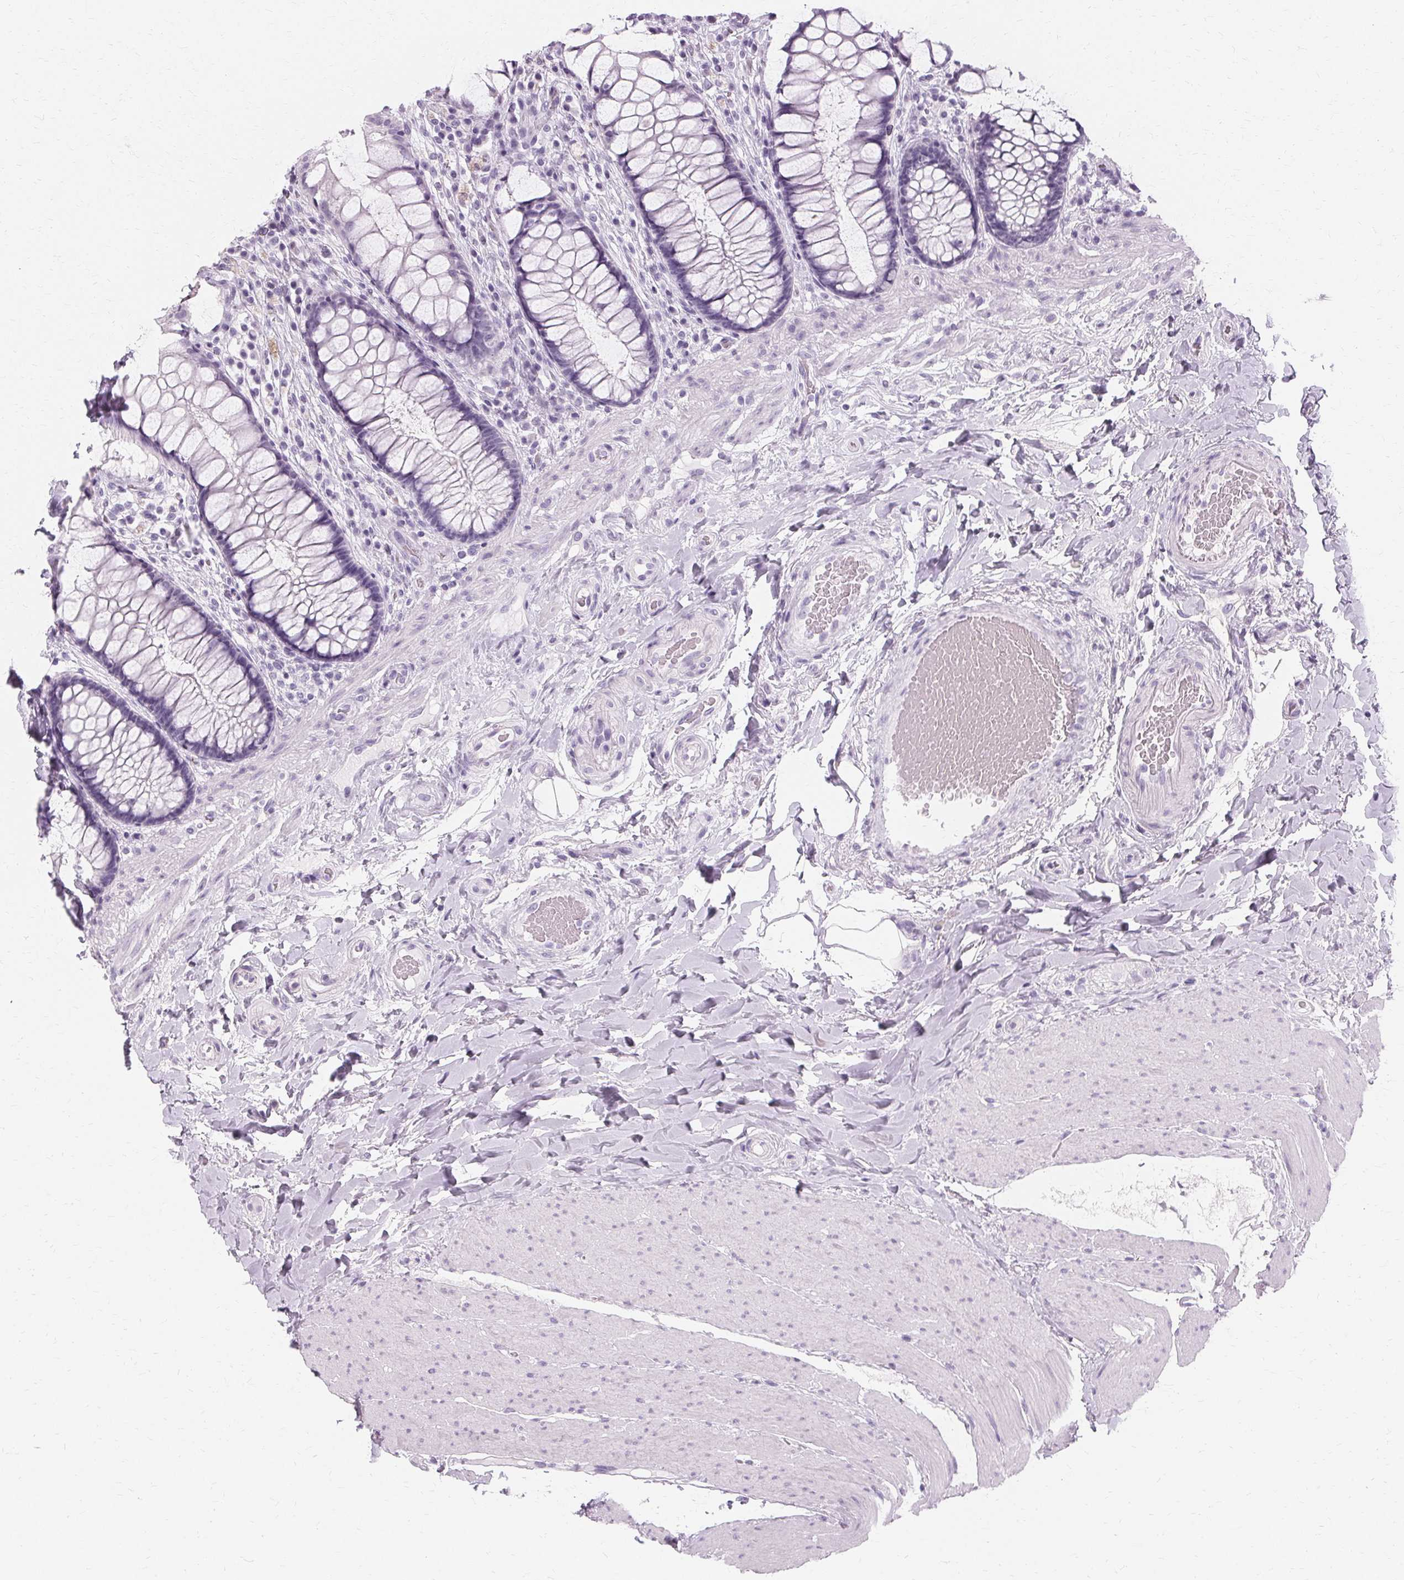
{"staining": {"intensity": "negative", "quantity": "none", "location": "none"}, "tissue": "rectum", "cell_type": "Glandular cells", "image_type": "normal", "snomed": [{"axis": "morphology", "description": "Normal tissue, NOS"}, {"axis": "topography", "description": "Rectum"}], "caption": "Normal rectum was stained to show a protein in brown. There is no significant positivity in glandular cells.", "gene": "KRT6A", "patient": {"sex": "female", "age": 58}}